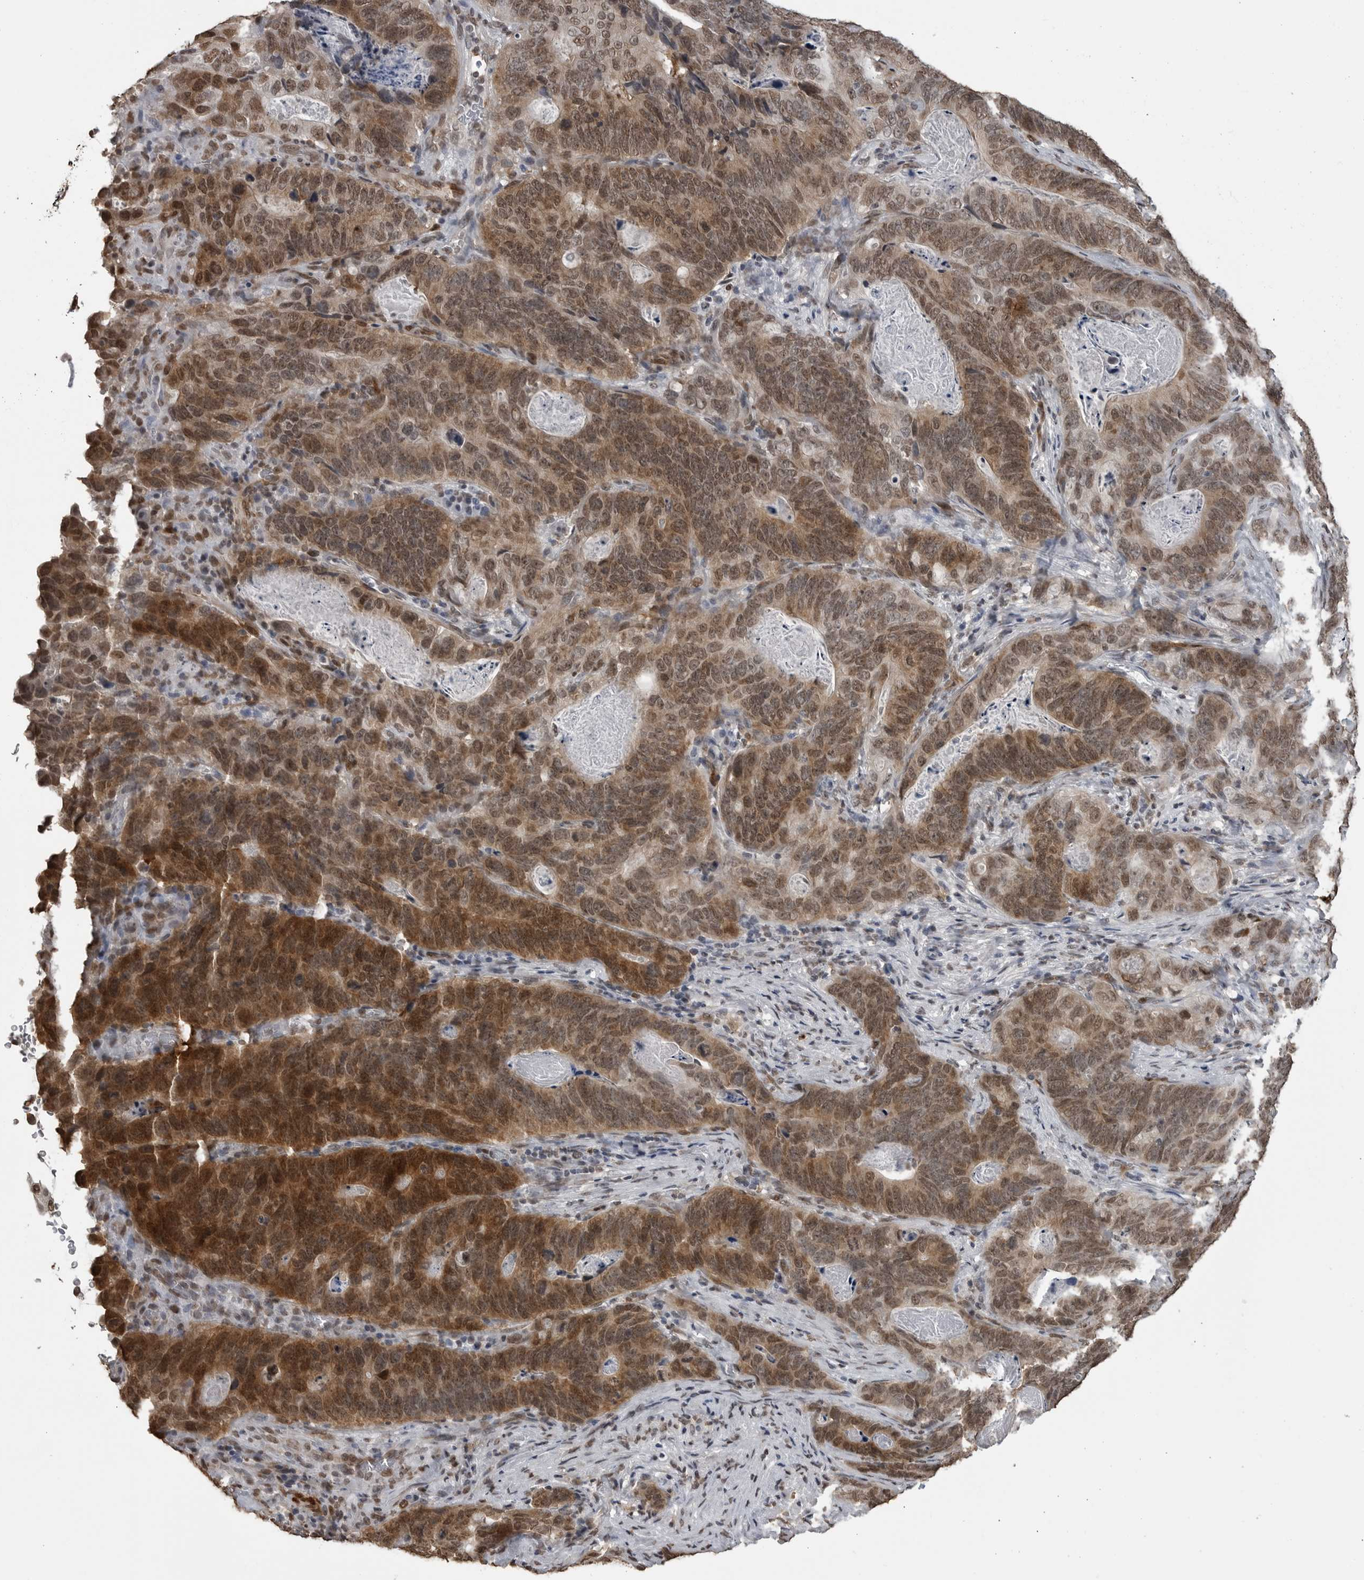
{"staining": {"intensity": "moderate", "quantity": ">75%", "location": "cytoplasmic/membranous,nuclear"}, "tissue": "stomach cancer", "cell_type": "Tumor cells", "image_type": "cancer", "snomed": [{"axis": "morphology", "description": "Normal tissue, NOS"}, {"axis": "morphology", "description": "Adenocarcinoma, NOS"}, {"axis": "topography", "description": "Stomach"}], "caption": "Adenocarcinoma (stomach) tissue shows moderate cytoplasmic/membranous and nuclear expression in approximately >75% of tumor cells", "gene": "SMAD2", "patient": {"sex": "female", "age": 89}}